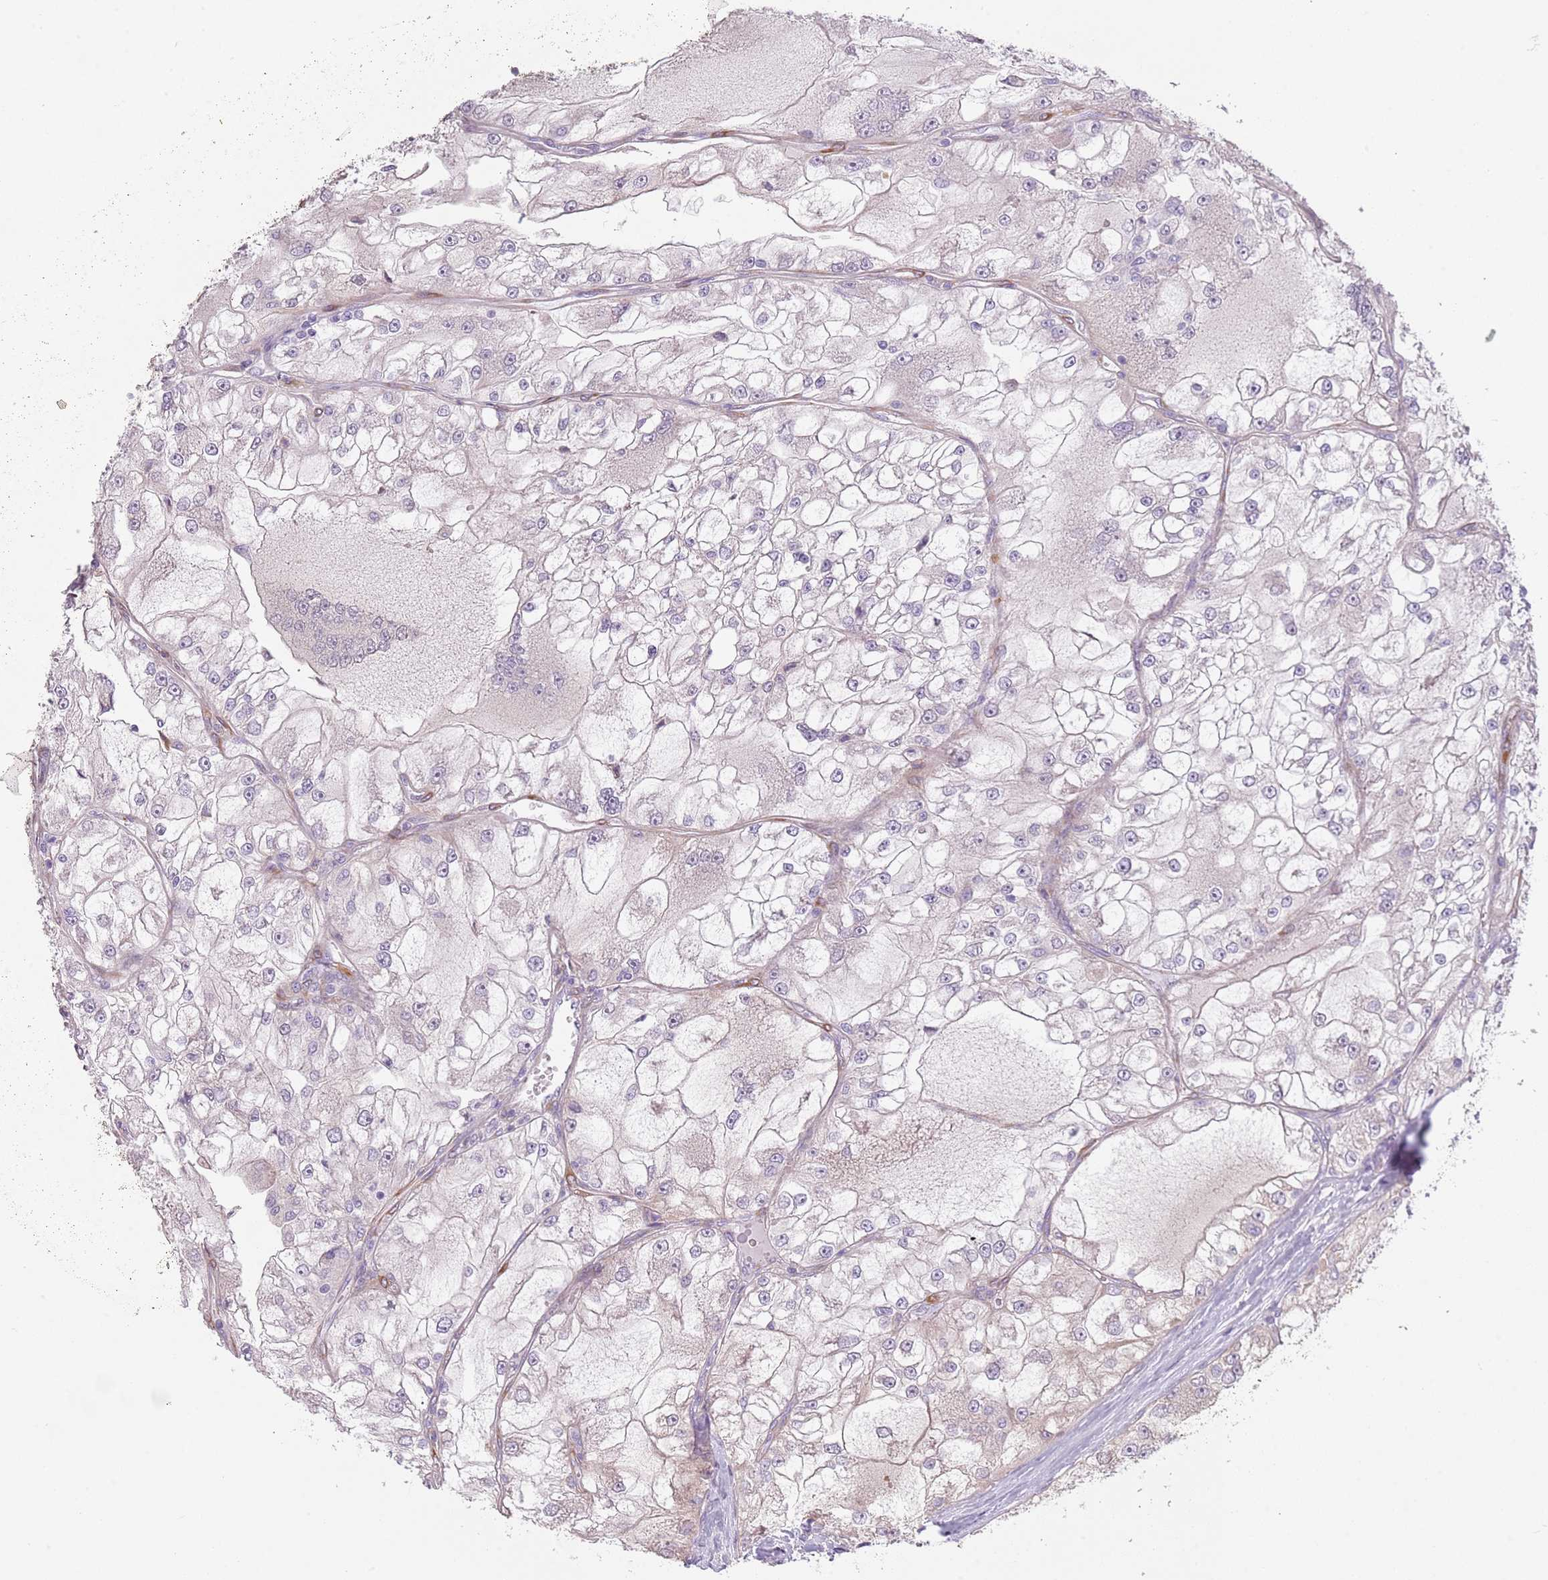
{"staining": {"intensity": "negative", "quantity": "none", "location": "none"}, "tissue": "renal cancer", "cell_type": "Tumor cells", "image_type": "cancer", "snomed": [{"axis": "morphology", "description": "Adenocarcinoma, NOS"}, {"axis": "topography", "description": "Kidney"}], "caption": "This is an IHC image of human renal cancer. There is no positivity in tumor cells.", "gene": "COQ5", "patient": {"sex": "female", "age": 72}}